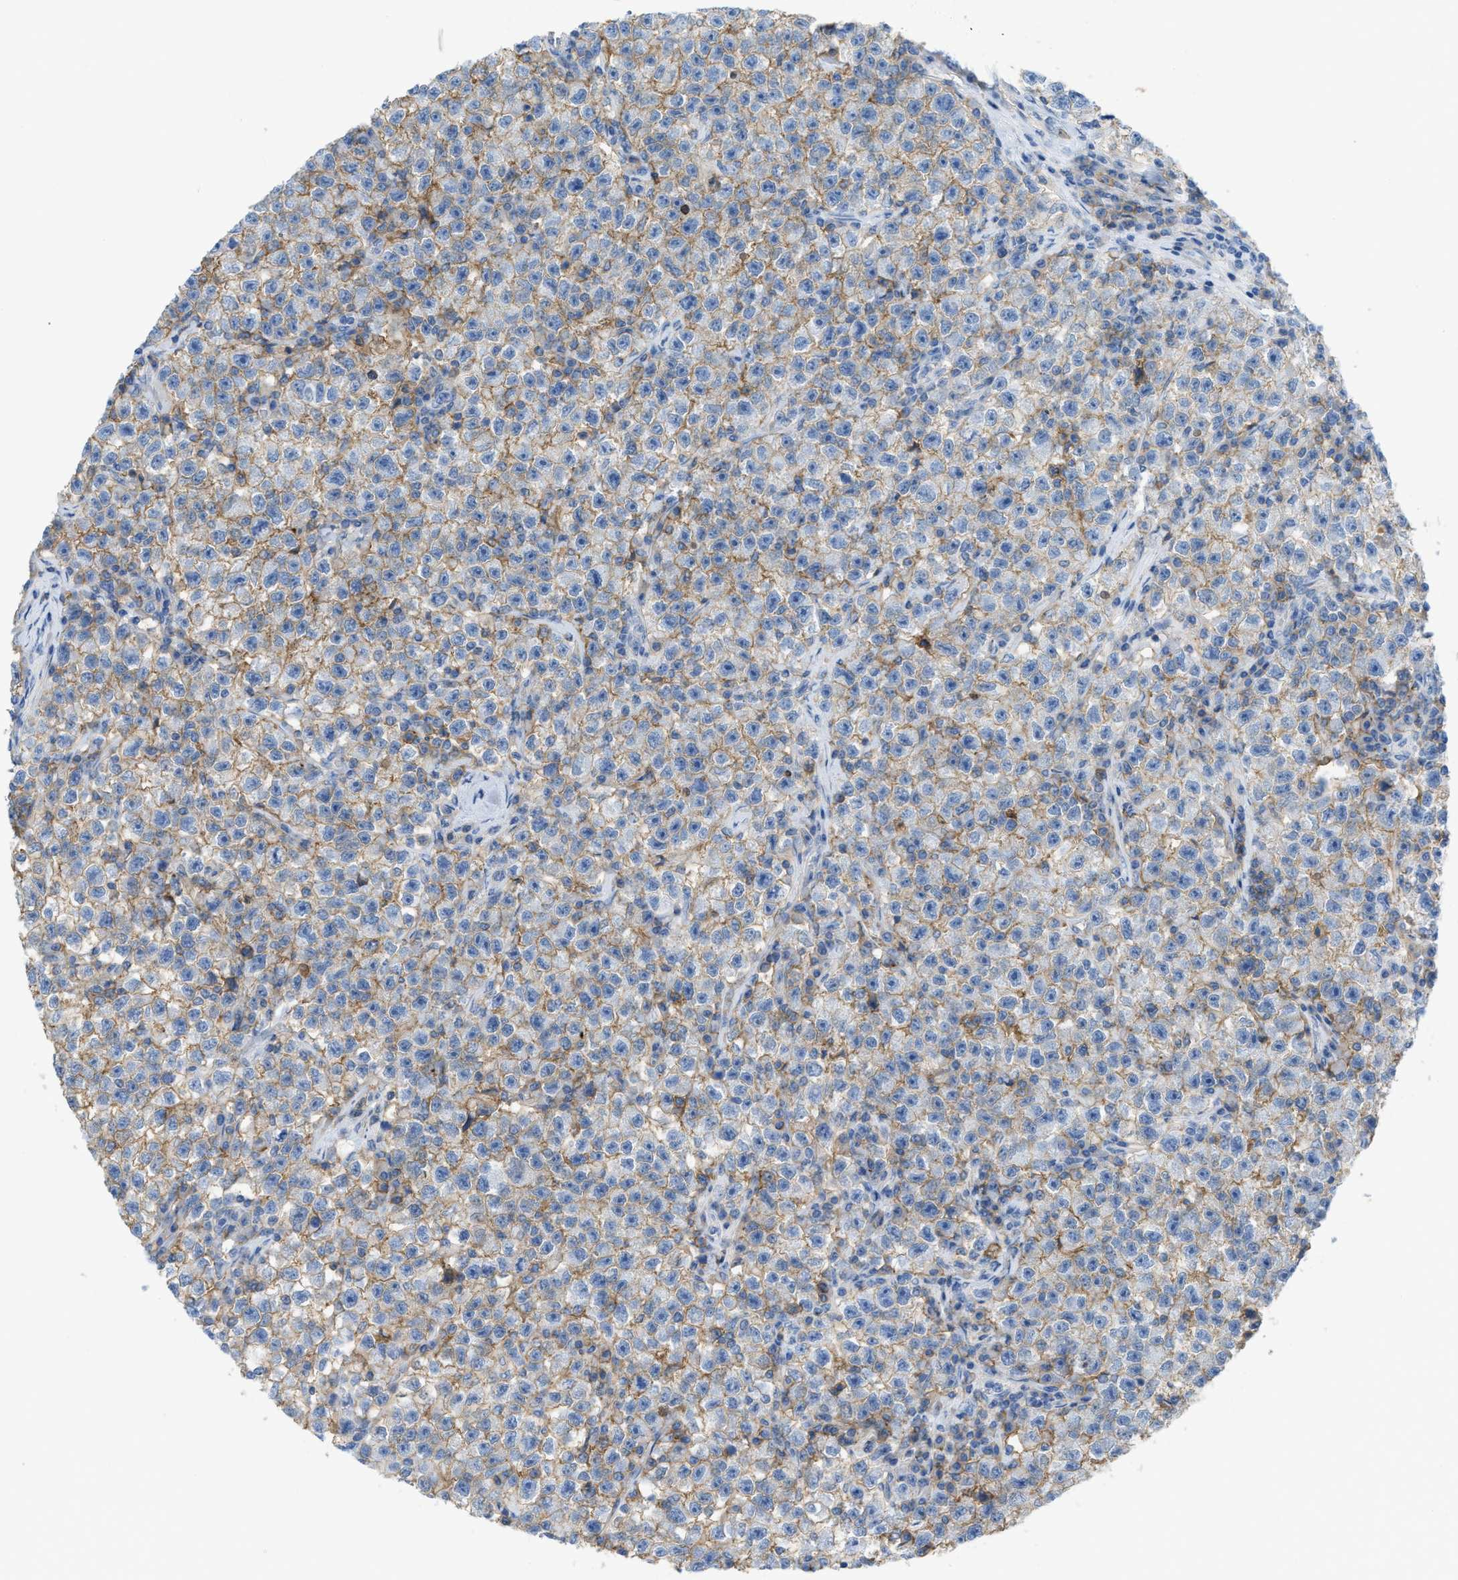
{"staining": {"intensity": "moderate", "quantity": "25%-75%", "location": "cytoplasmic/membranous"}, "tissue": "testis cancer", "cell_type": "Tumor cells", "image_type": "cancer", "snomed": [{"axis": "morphology", "description": "Seminoma, NOS"}, {"axis": "topography", "description": "Testis"}], "caption": "A histopathology image of testis cancer stained for a protein exhibits moderate cytoplasmic/membranous brown staining in tumor cells.", "gene": "SLC3A2", "patient": {"sex": "male", "age": 22}}